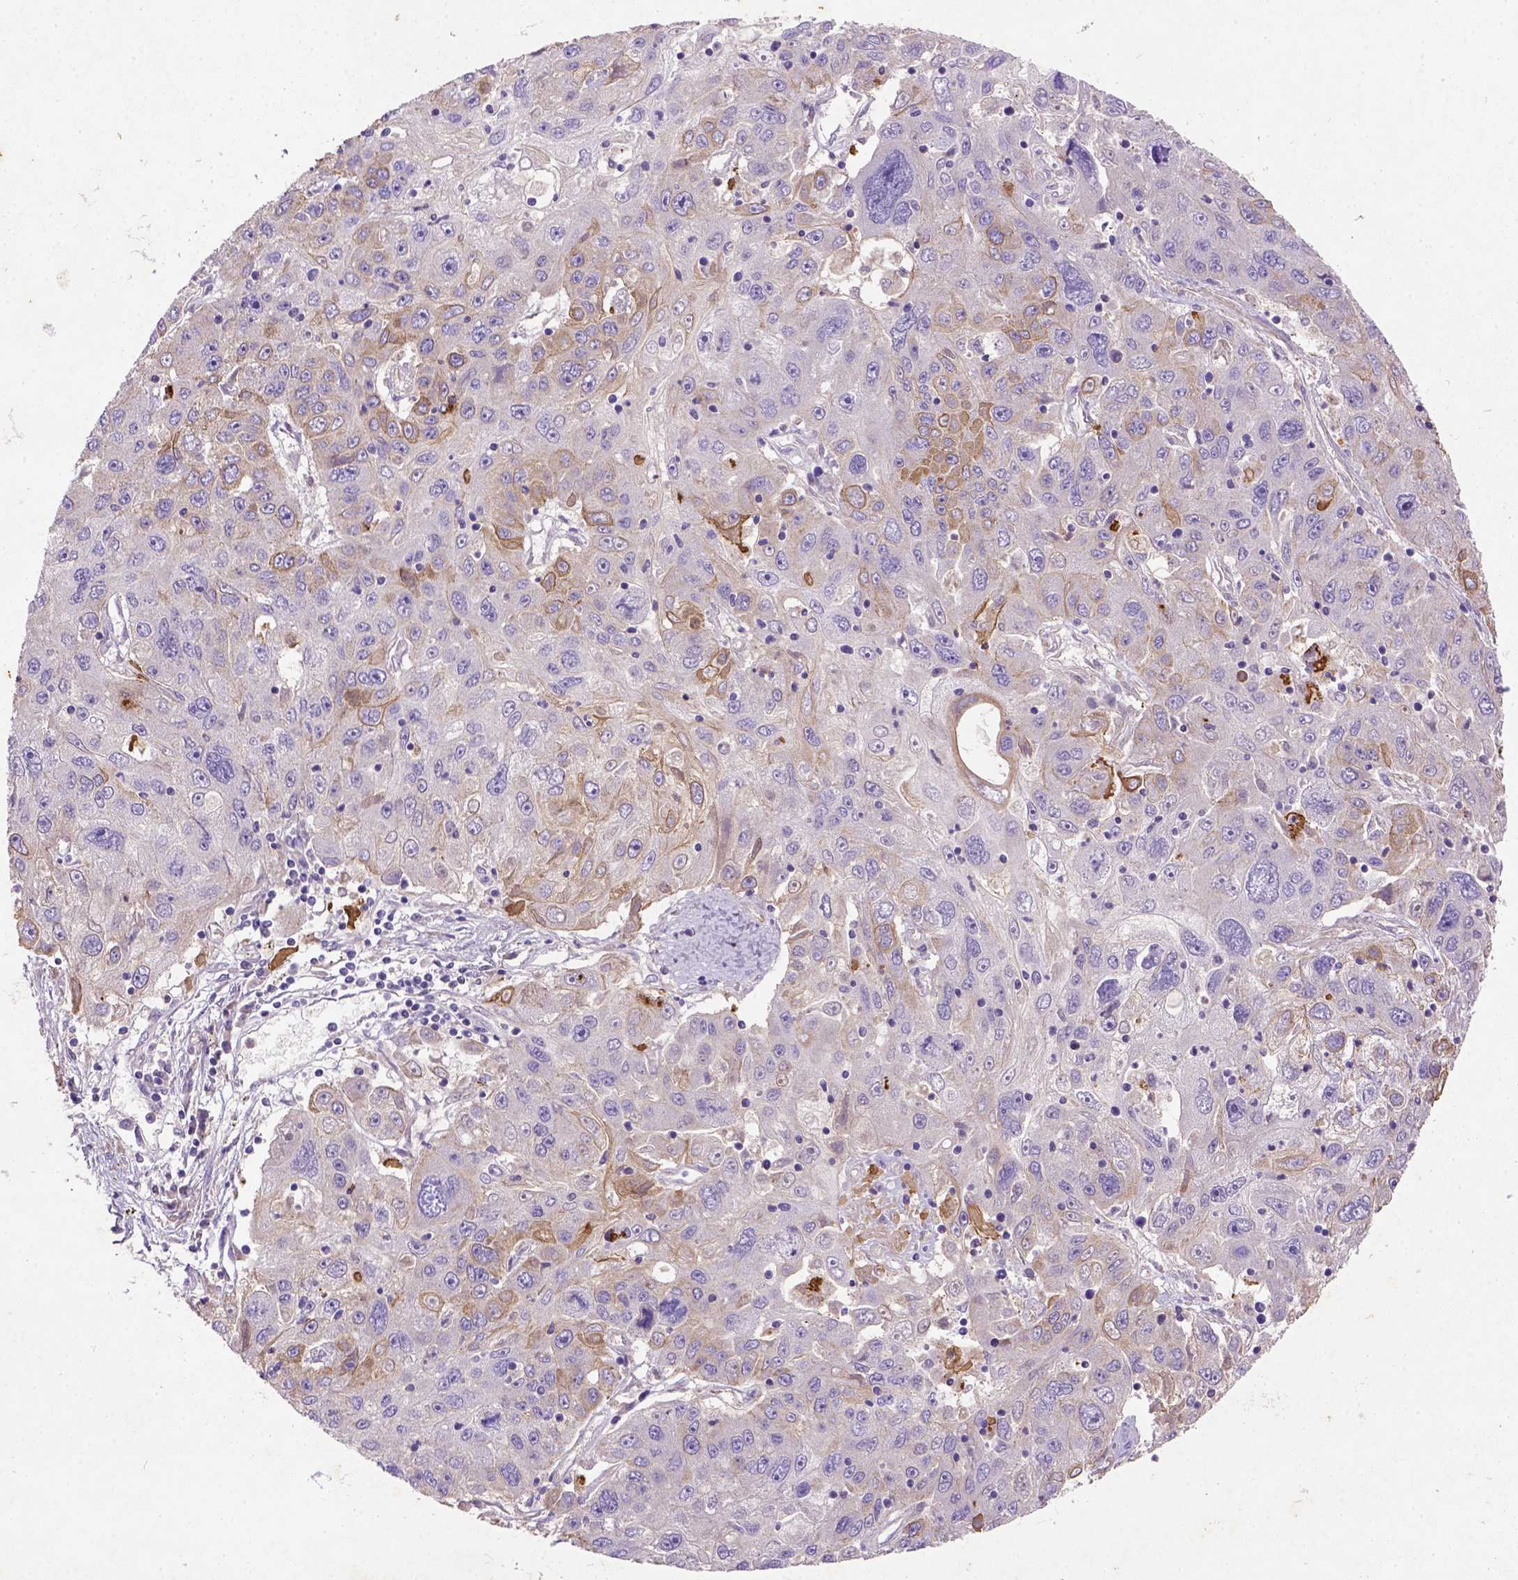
{"staining": {"intensity": "moderate", "quantity": "<25%", "location": "cytoplasmic/membranous"}, "tissue": "stomach cancer", "cell_type": "Tumor cells", "image_type": "cancer", "snomed": [{"axis": "morphology", "description": "Adenocarcinoma, NOS"}, {"axis": "topography", "description": "Stomach"}], "caption": "Protein expression analysis of human stomach adenocarcinoma reveals moderate cytoplasmic/membranous staining in about <25% of tumor cells.", "gene": "NUDT2", "patient": {"sex": "male", "age": 56}}